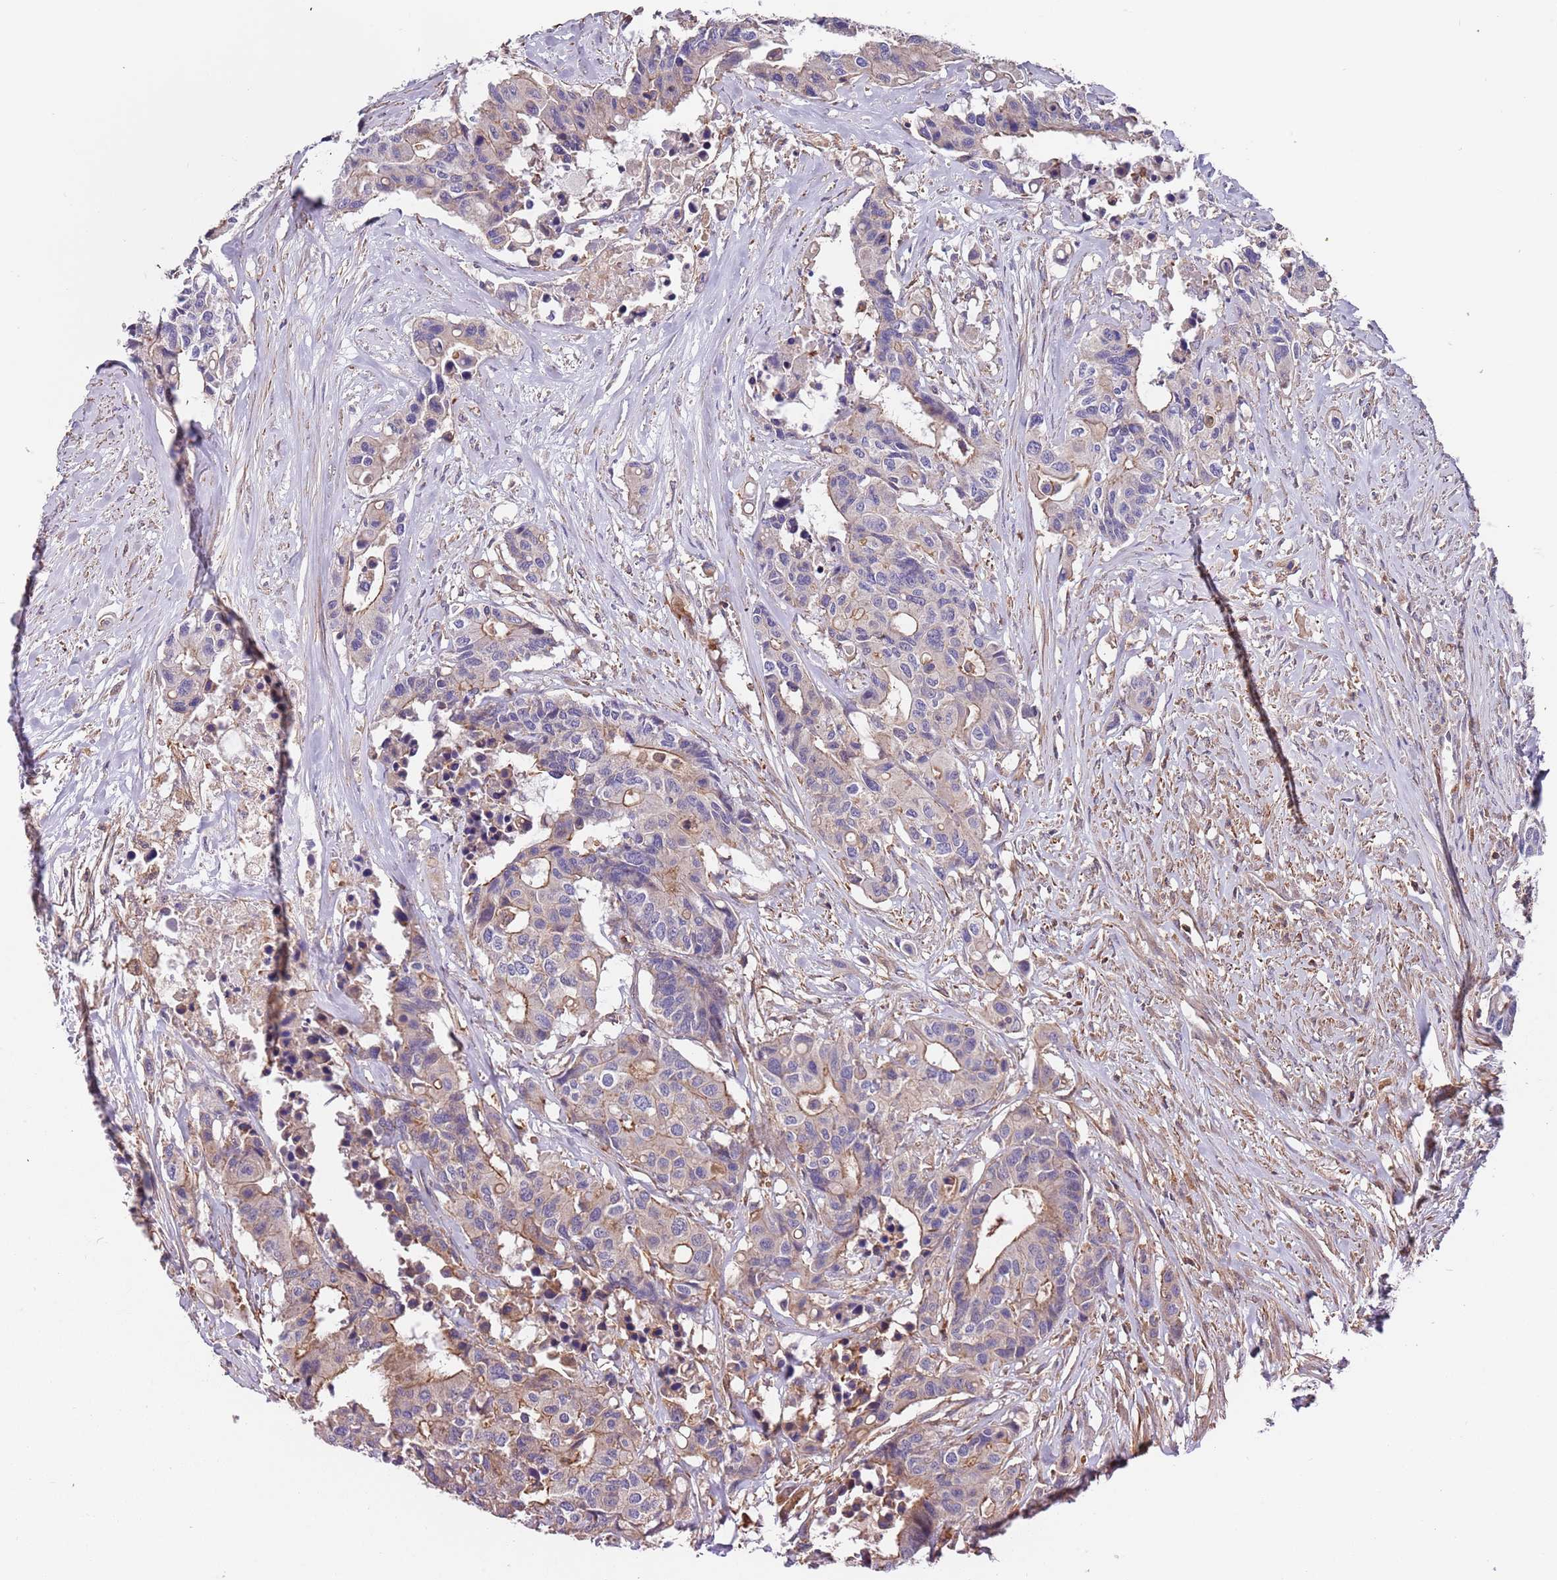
{"staining": {"intensity": "negative", "quantity": "none", "location": "none"}, "tissue": "colorectal cancer", "cell_type": "Tumor cells", "image_type": "cancer", "snomed": [{"axis": "morphology", "description": "Adenocarcinoma, NOS"}, {"axis": "topography", "description": "Colon"}], "caption": "This is an immunohistochemistry photomicrograph of colorectal cancer (adenocarcinoma). There is no expression in tumor cells.", "gene": "SYT4", "patient": {"sex": "male", "age": 77}}